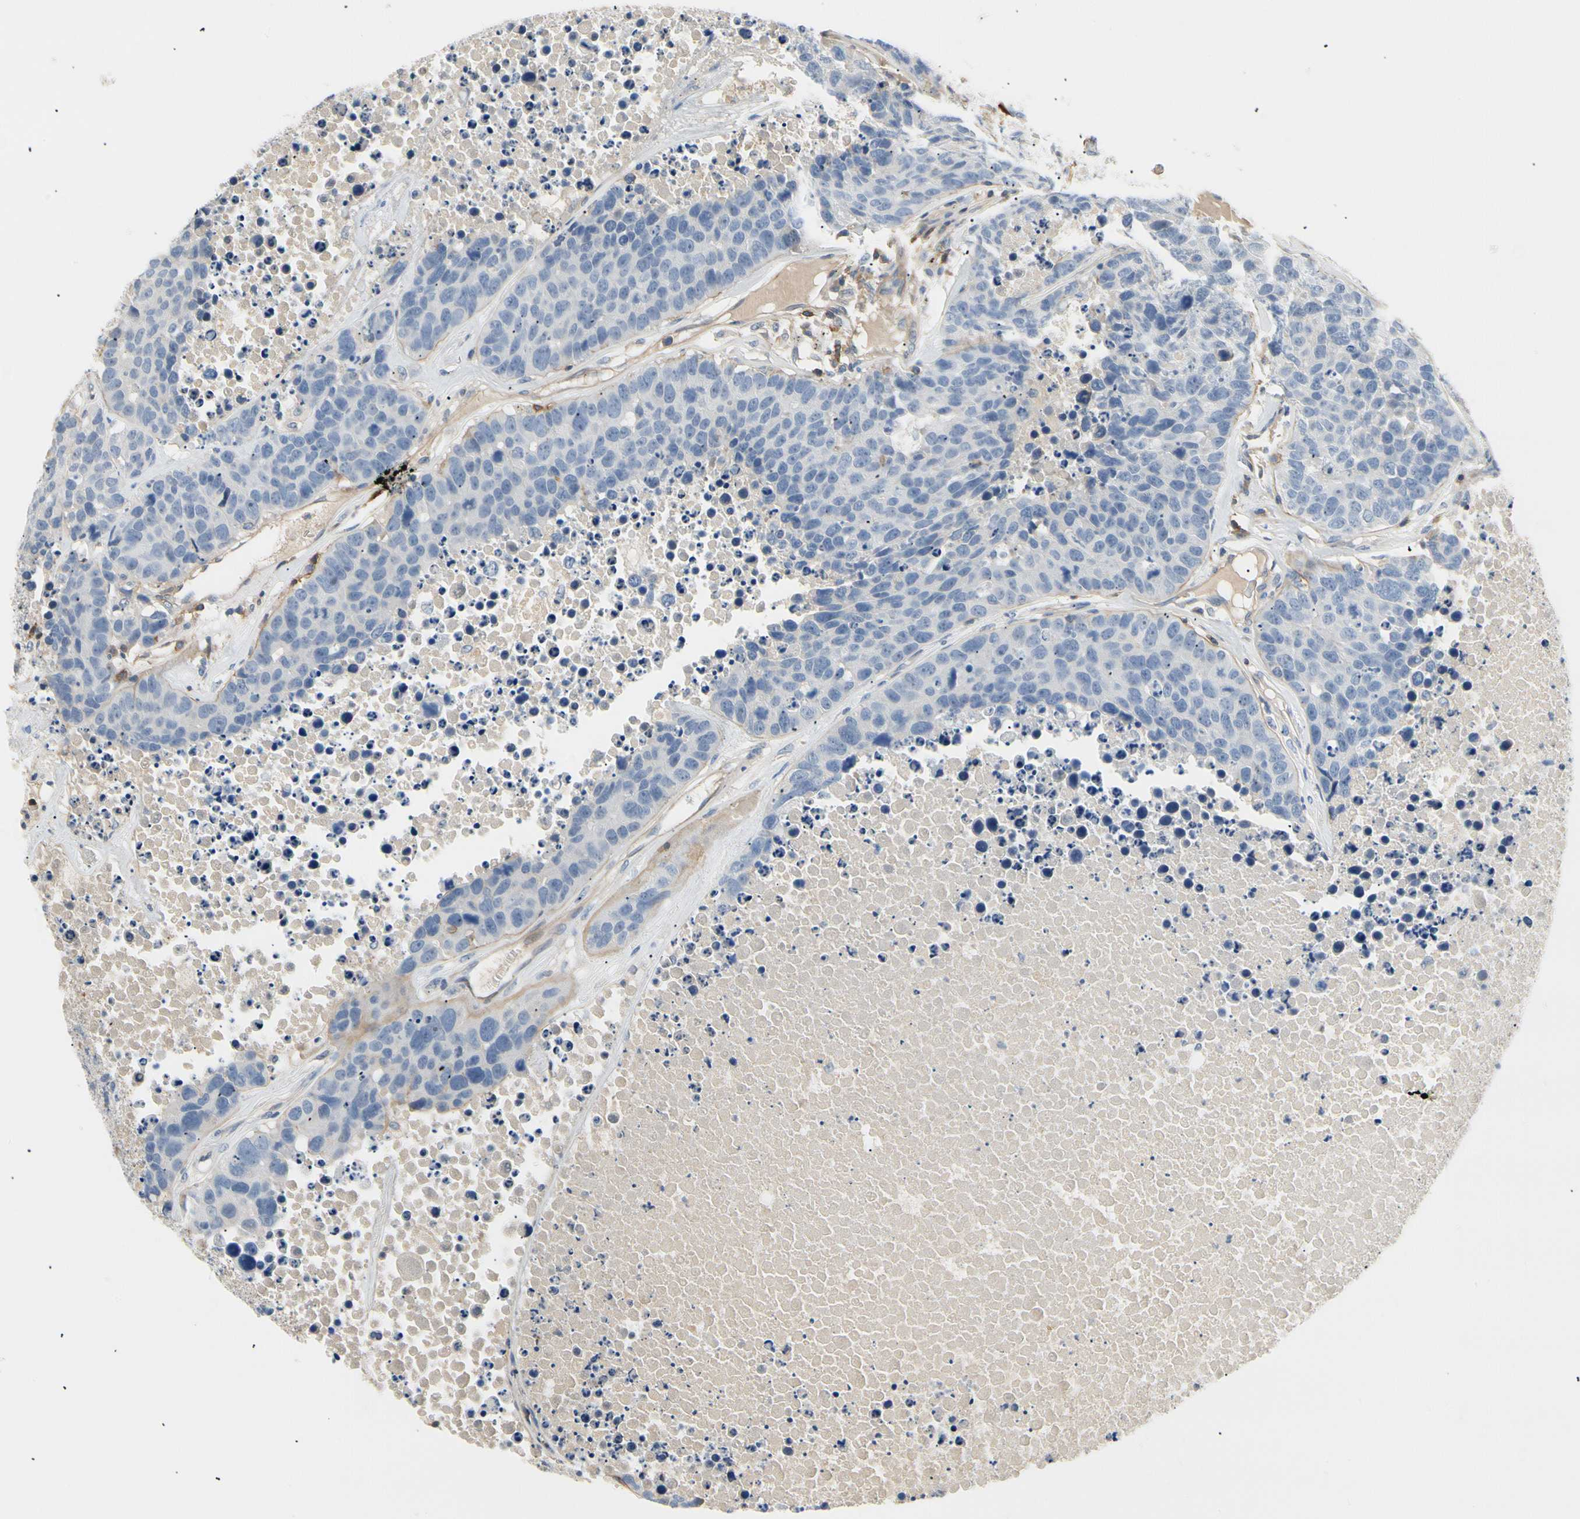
{"staining": {"intensity": "negative", "quantity": "none", "location": "none"}, "tissue": "carcinoid", "cell_type": "Tumor cells", "image_type": "cancer", "snomed": [{"axis": "morphology", "description": "Carcinoid, malignant, NOS"}, {"axis": "topography", "description": "Lung"}], "caption": "The photomicrograph exhibits no significant positivity in tumor cells of carcinoid. (IHC, brightfield microscopy, high magnification).", "gene": "TNFRSF18", "patient": {"sex": "male", "age": 60}}